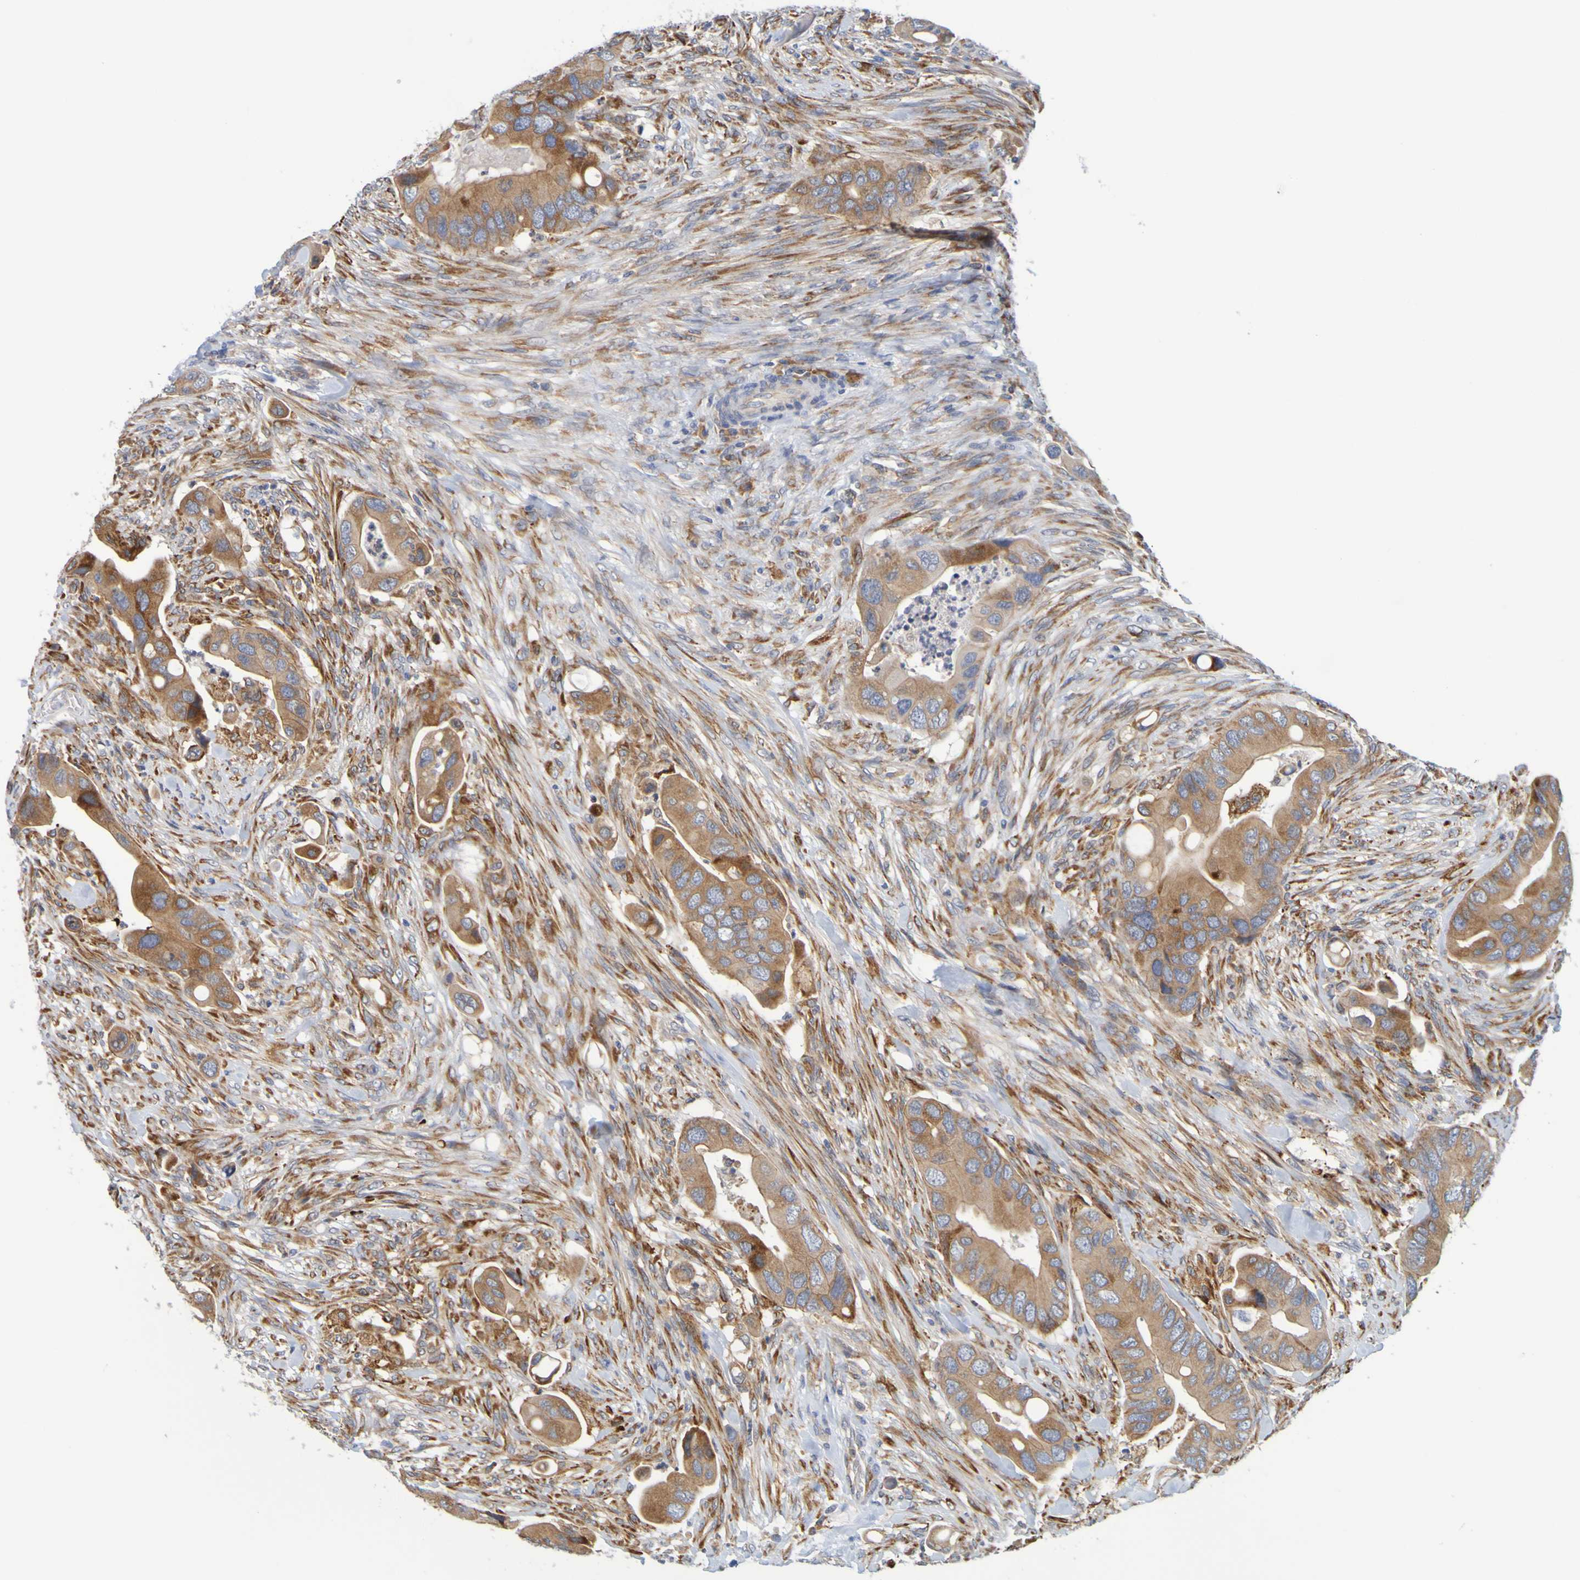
{"staining": {"intensity": "moderate", "quantity": ">75%", "location": "cytoplasmic/membranous"}, "tissue": "colorectal cancer", "cell_type": "Tumor cells", "image_type": "cancer", "snomed": [{"axis": "morphology", "description": "Adenocarcinoma, NOS"}, {"axis": "topography", "description": "Rectum"}], "caption": "Protein expression analysis of human adenocarcinoma (colorectal) reveals moderate cytoplasmic/membranous positivity in about >75% of tumor cells.", "gene": "SIL1", "patient": {"sex": "female", "age": 57}}